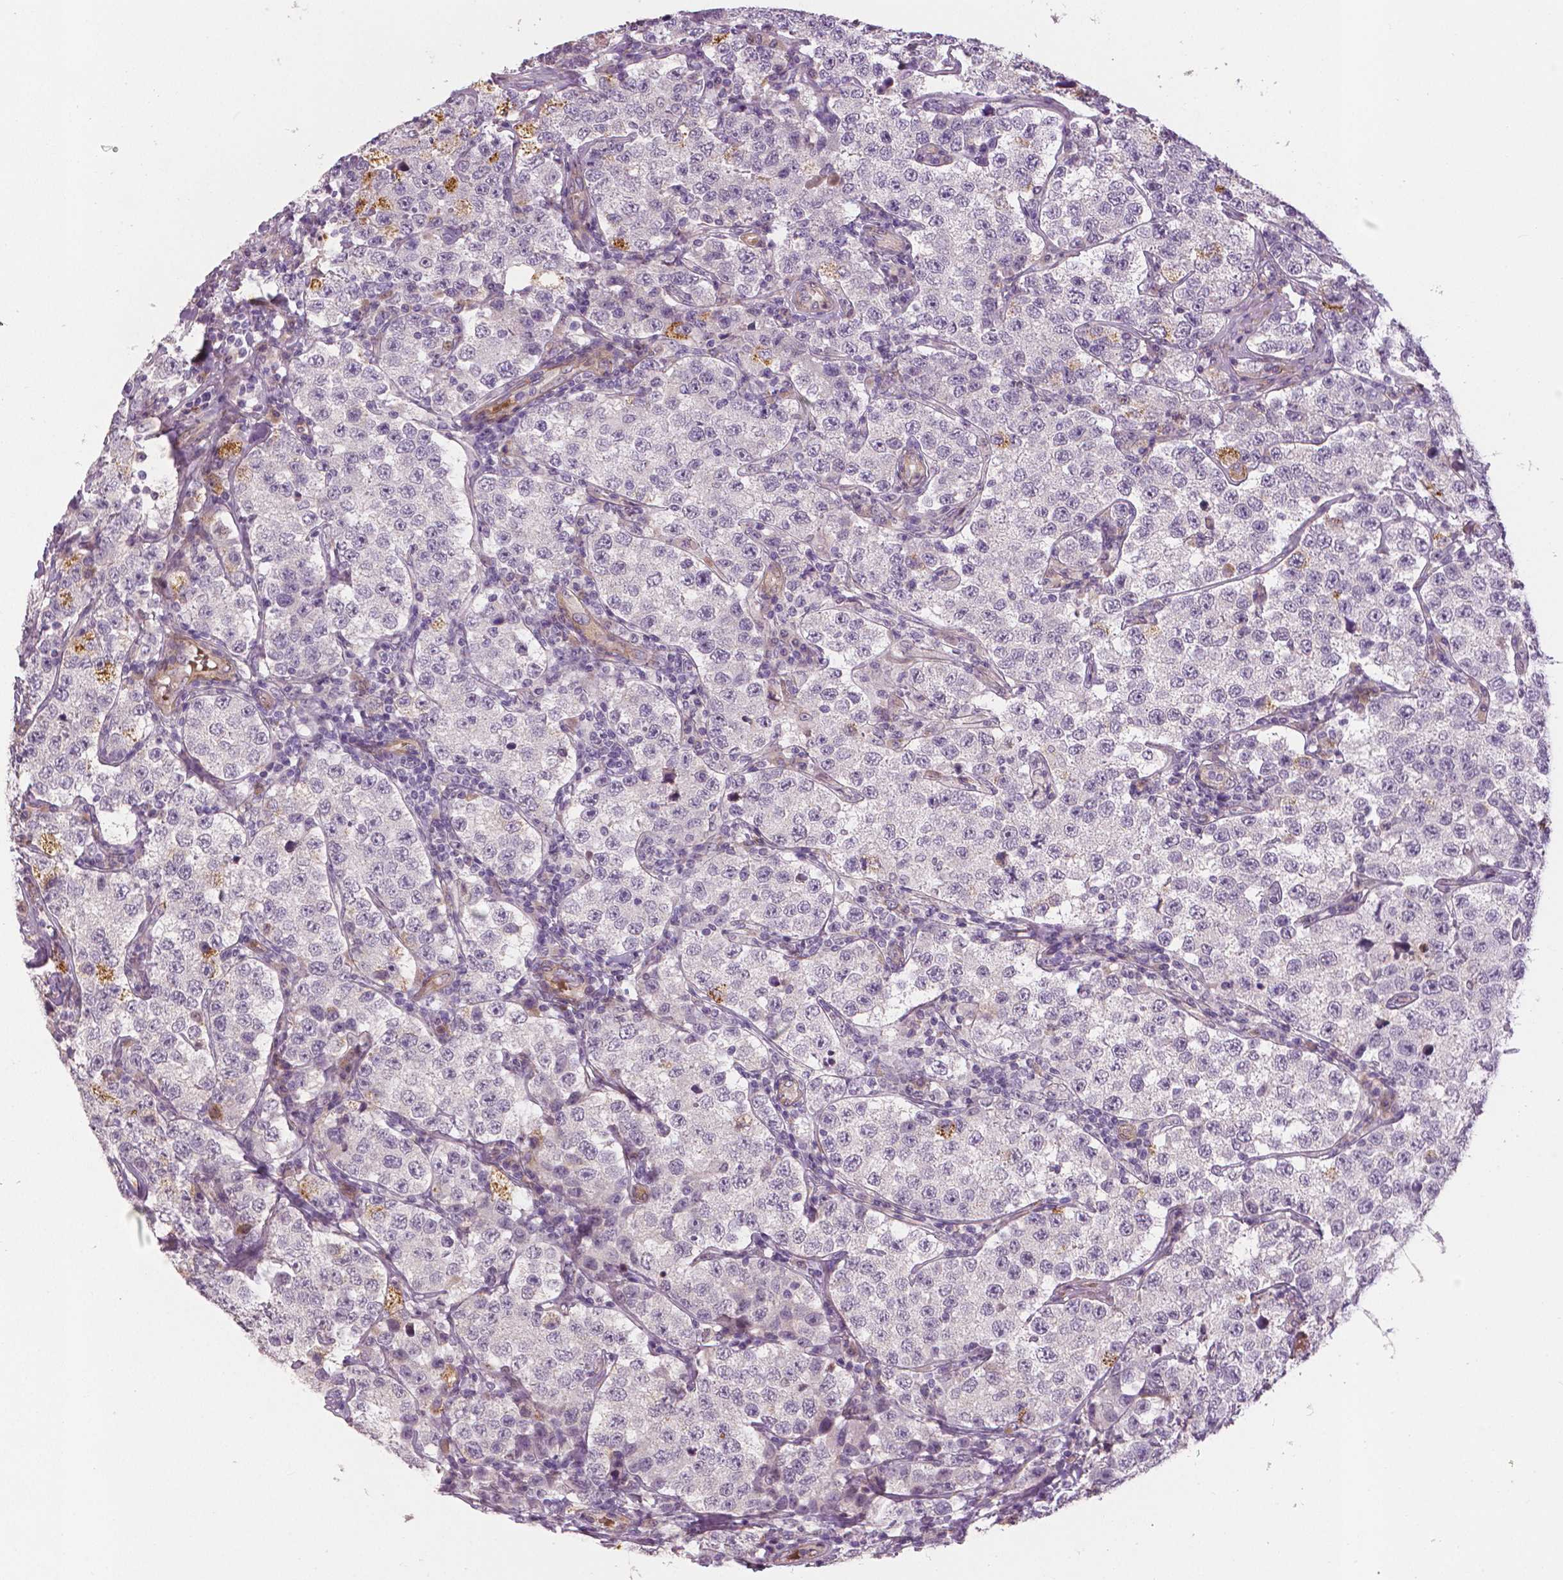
{"staining": {"intensity": "negative", "quantity": "none", "location": "none"}, "tissue": "testis cancer", "cell_type": "Tumor cells", "image_type": "cancer", "snomed": [{"axis": "morphology", "description": "Seminoma, NOS"}, {"axis": "topography", "description": "Testis"}], "caption": "Tumor cells show no significant protein positivity in testis cancer.", "gene": "FLT1", "patient": {"sex": "male", "age": 34}}